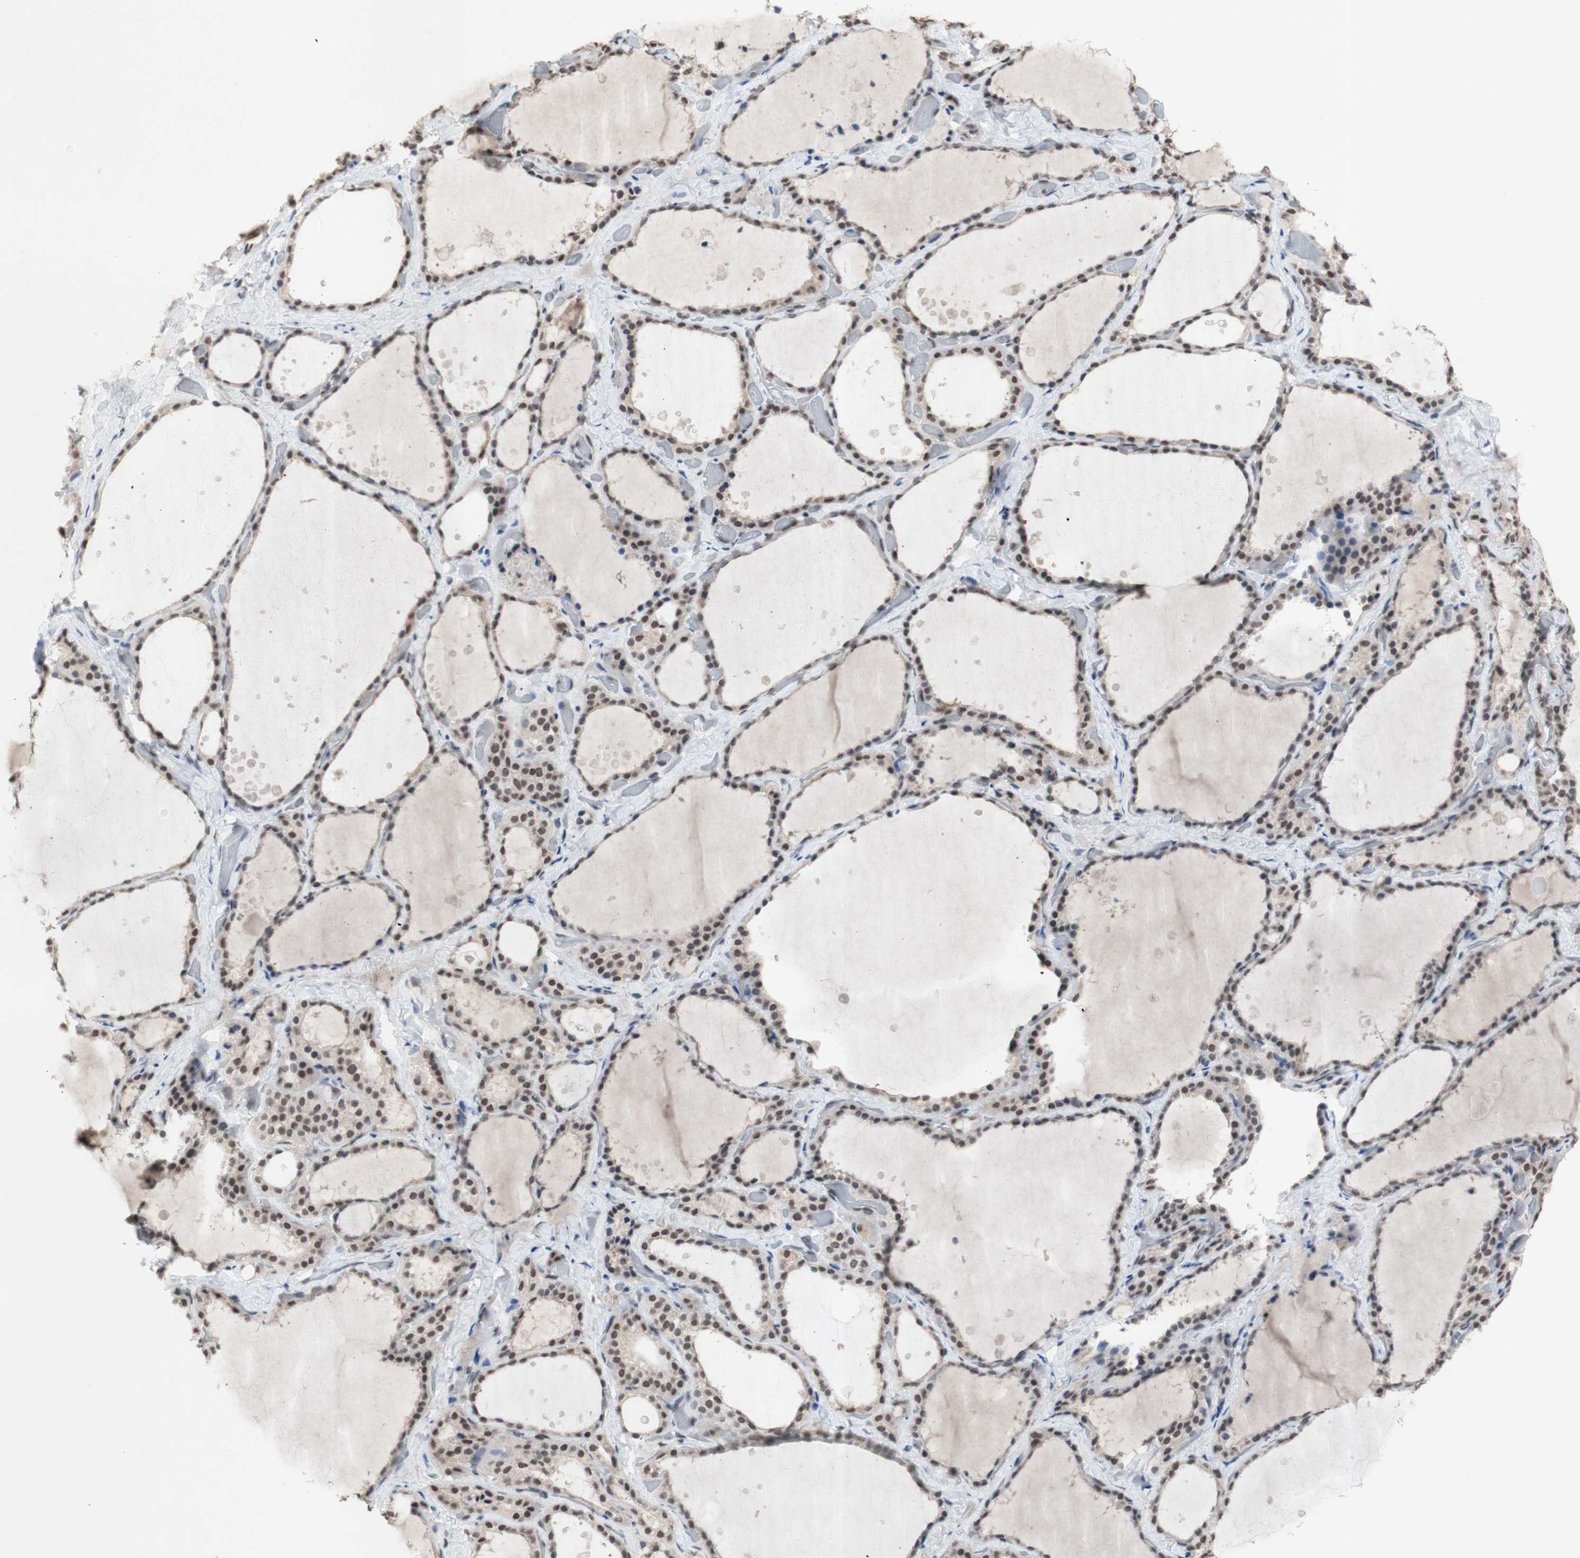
{"staining": {"intensity": "moderate", "quantity": ">75%", "location": "nuclear"}, "tissue": "thyroid gland", "cell_type": "Glandular cells", "image_type": "normal", "snomed": [{"axis": "morphology", "description": "Normal tissue, NOS"}, {"axis": "topography", "description": "Thyroid gland"}], "caption": "Brown immunohistochemical staining in benign human thyroid gland exhibits moderate nuclear staining in about >75% of glandular cells.", "gene": "SFPQ", "patient": {"sex": "female", "age": 44}}